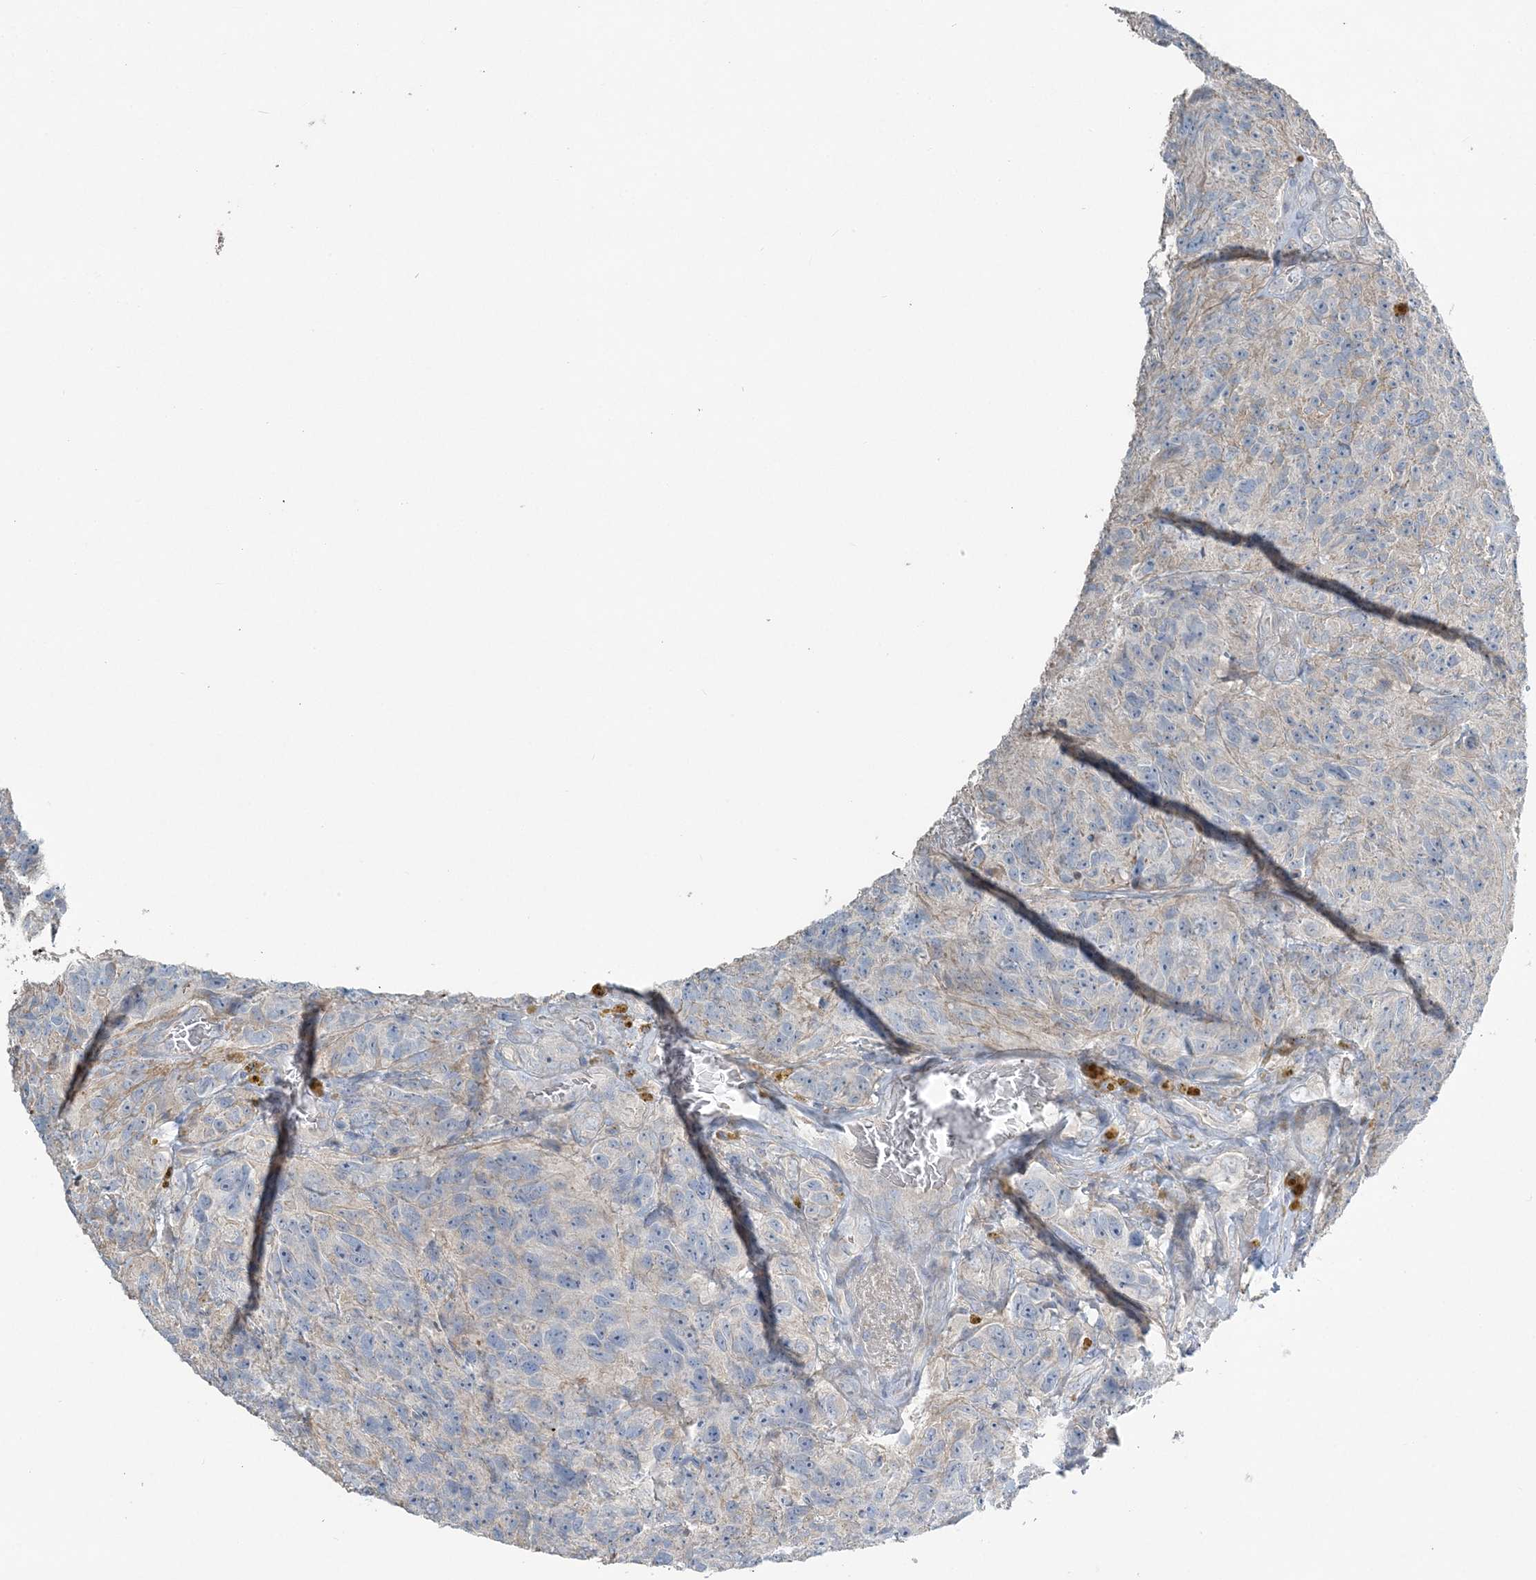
{"staining": {"intensity": "negative", "quantity": "none", "location": "none"}, "tissue": "glioma", "cell_type": "Tumor cells", "image_type": "cancer", "snomed": [{"axis": "morphology", "description": "Glioma, malignant, High grade"}, {"axis": "topography", "description": "Brain"}], "caption": "Micrograph shows no significant protein positivity in tumor cells of malignant glioma (high-grade). Brightfield microscopy of immunohistochemistry (IHC) stained with DAB (brown) and hematoxylin (blue), captured at high magnification.", "gene": "SLC4A10", "patient": {"sex": "male", "age": 69}}